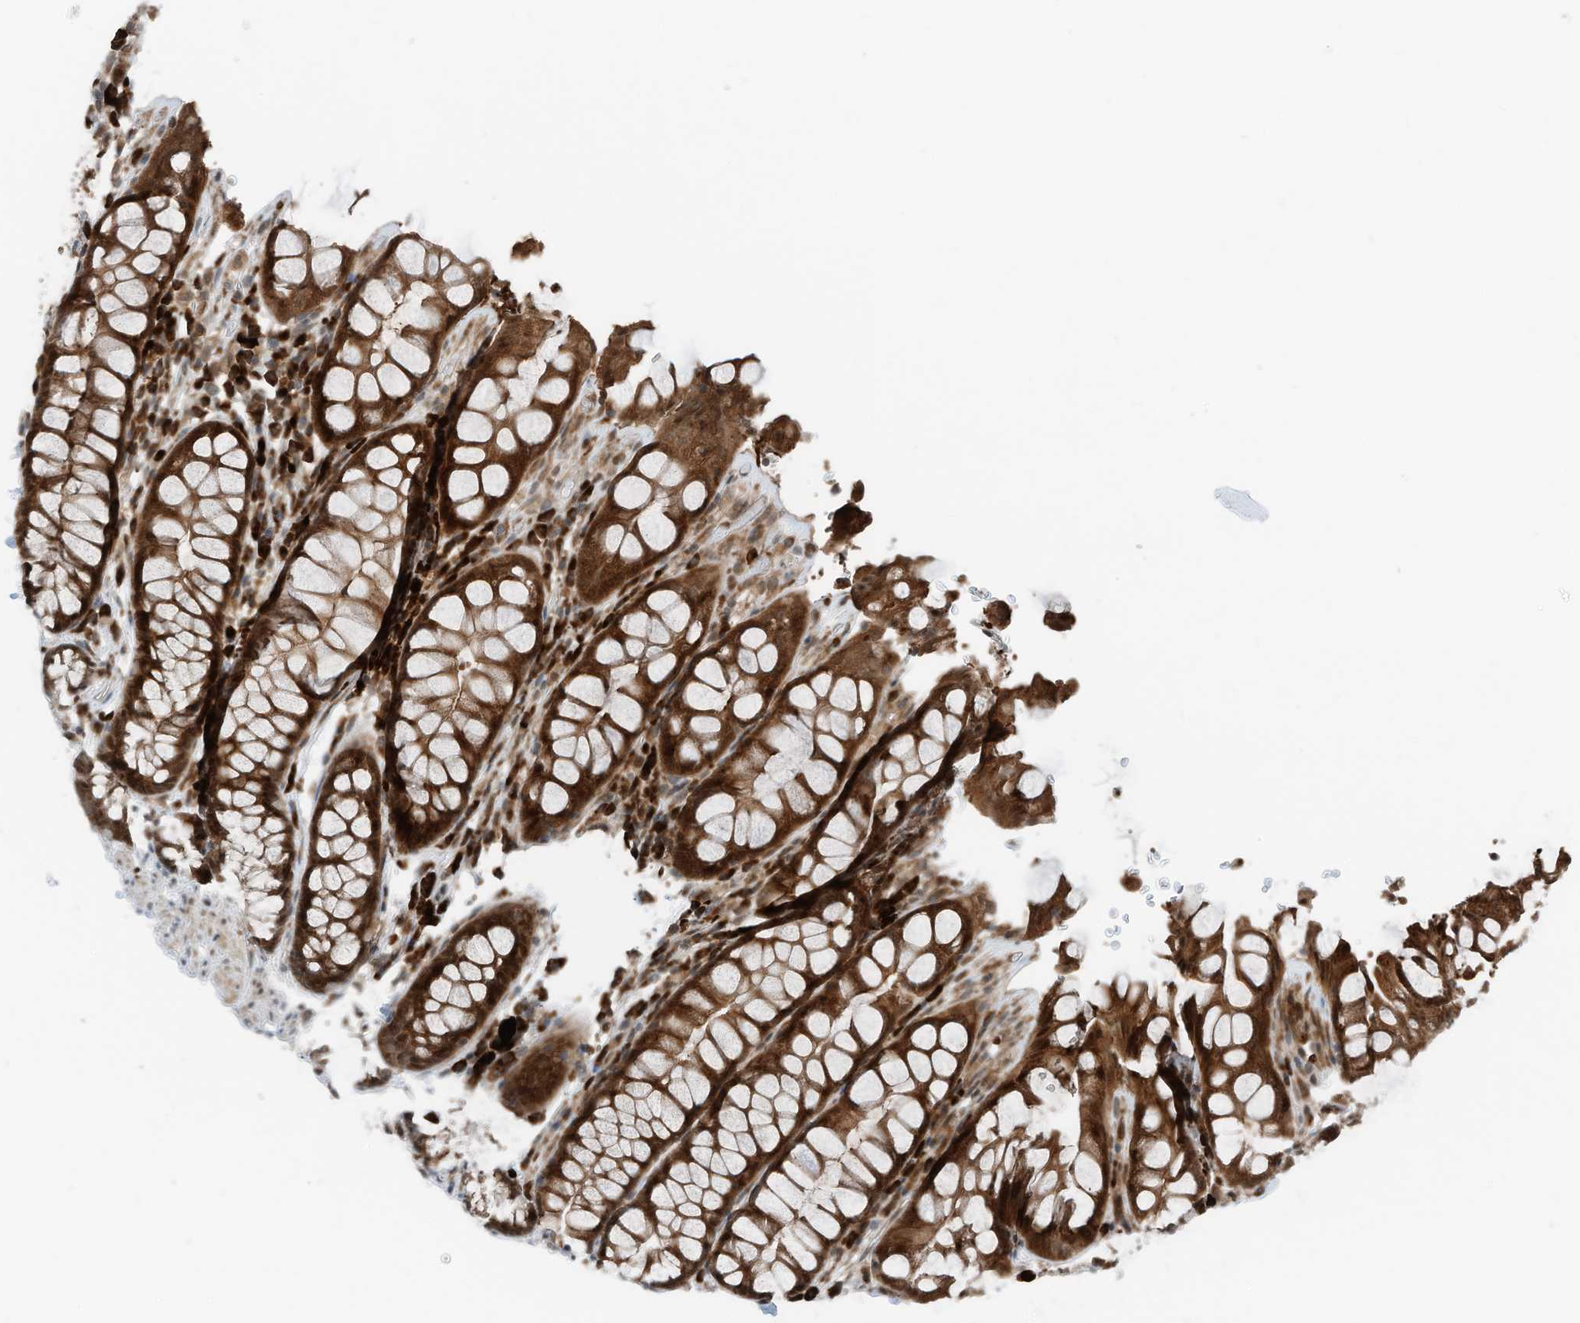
{"staining": {"intensity": "strong", "quantity": ">75%", "location": "cytoplasmic/membranous,nuclear"}, "tissue": "rectum", "cell_type": "Glandular cells", "image_type": "normal", "snomed": [{"axis": "morphology", "description": "Normal tissue, NOS"}, {"axis": "topography", "description": "Rectum"}], "caption": "Immunohistochemical staining of benign rectum displays >75% levels of strong cytoplasmic/membranous,nuclear protein positivity in about >75% of glandular cells.", "gene": "RMND1", "patient": {"sex": "male", "age": 64}}